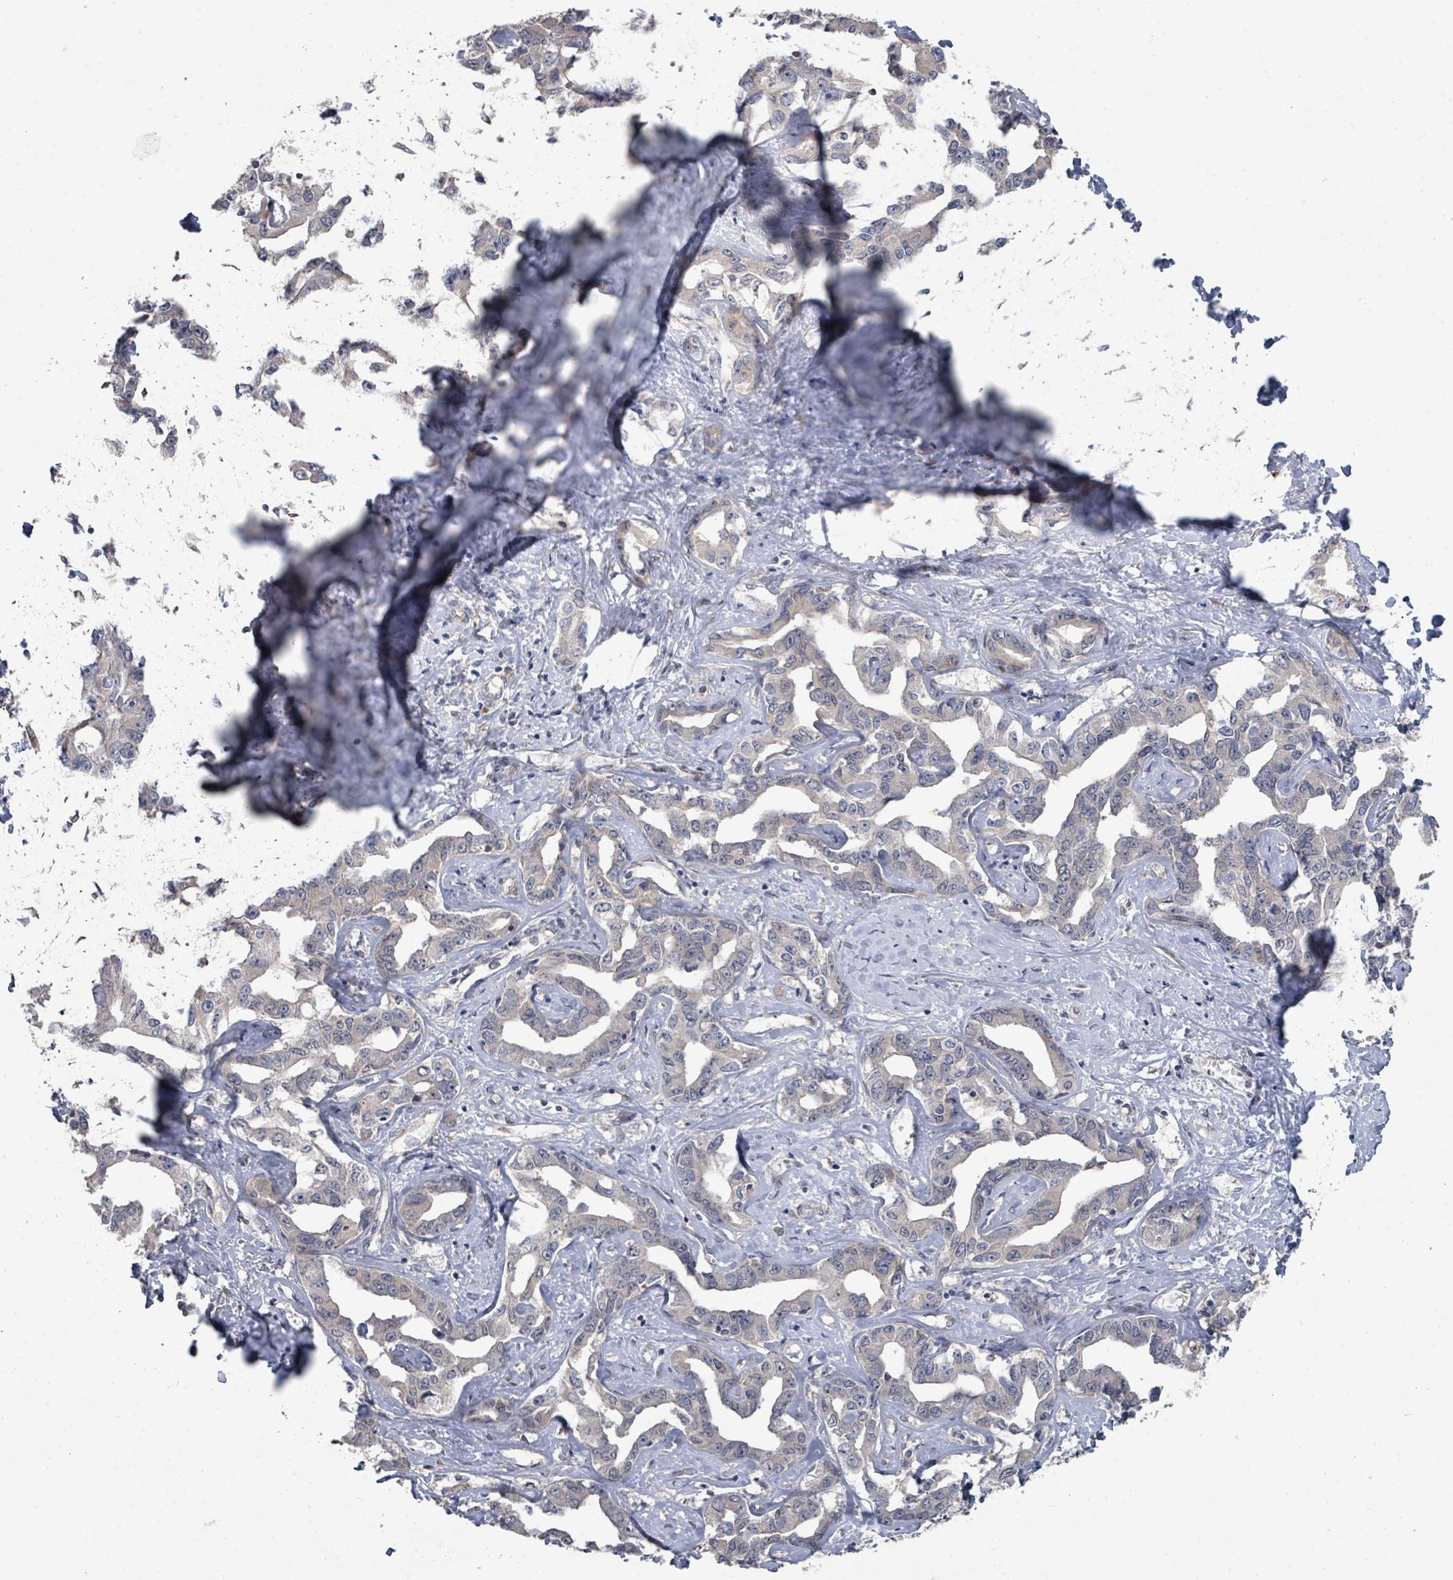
{"staining": {"intensity": "negative", "quantity": "none", "location": "none"}, "tissue": "liver cancer", "cell_type": "Tumor cells", "image_type": "cancer", "snomed": [{"axis": "morphology", "description": "Cholangiocarcinoma"}, {"axis": "topography", "description": "Liver"}], "caption": "This is an immunohistochemistry (IHC) micrograph of liver cancer (cholangiocarcinoma). There is no positivity in tumor cells.", "gene": "SLC9A7", "patient": {"sex": "male", "age": 59}}